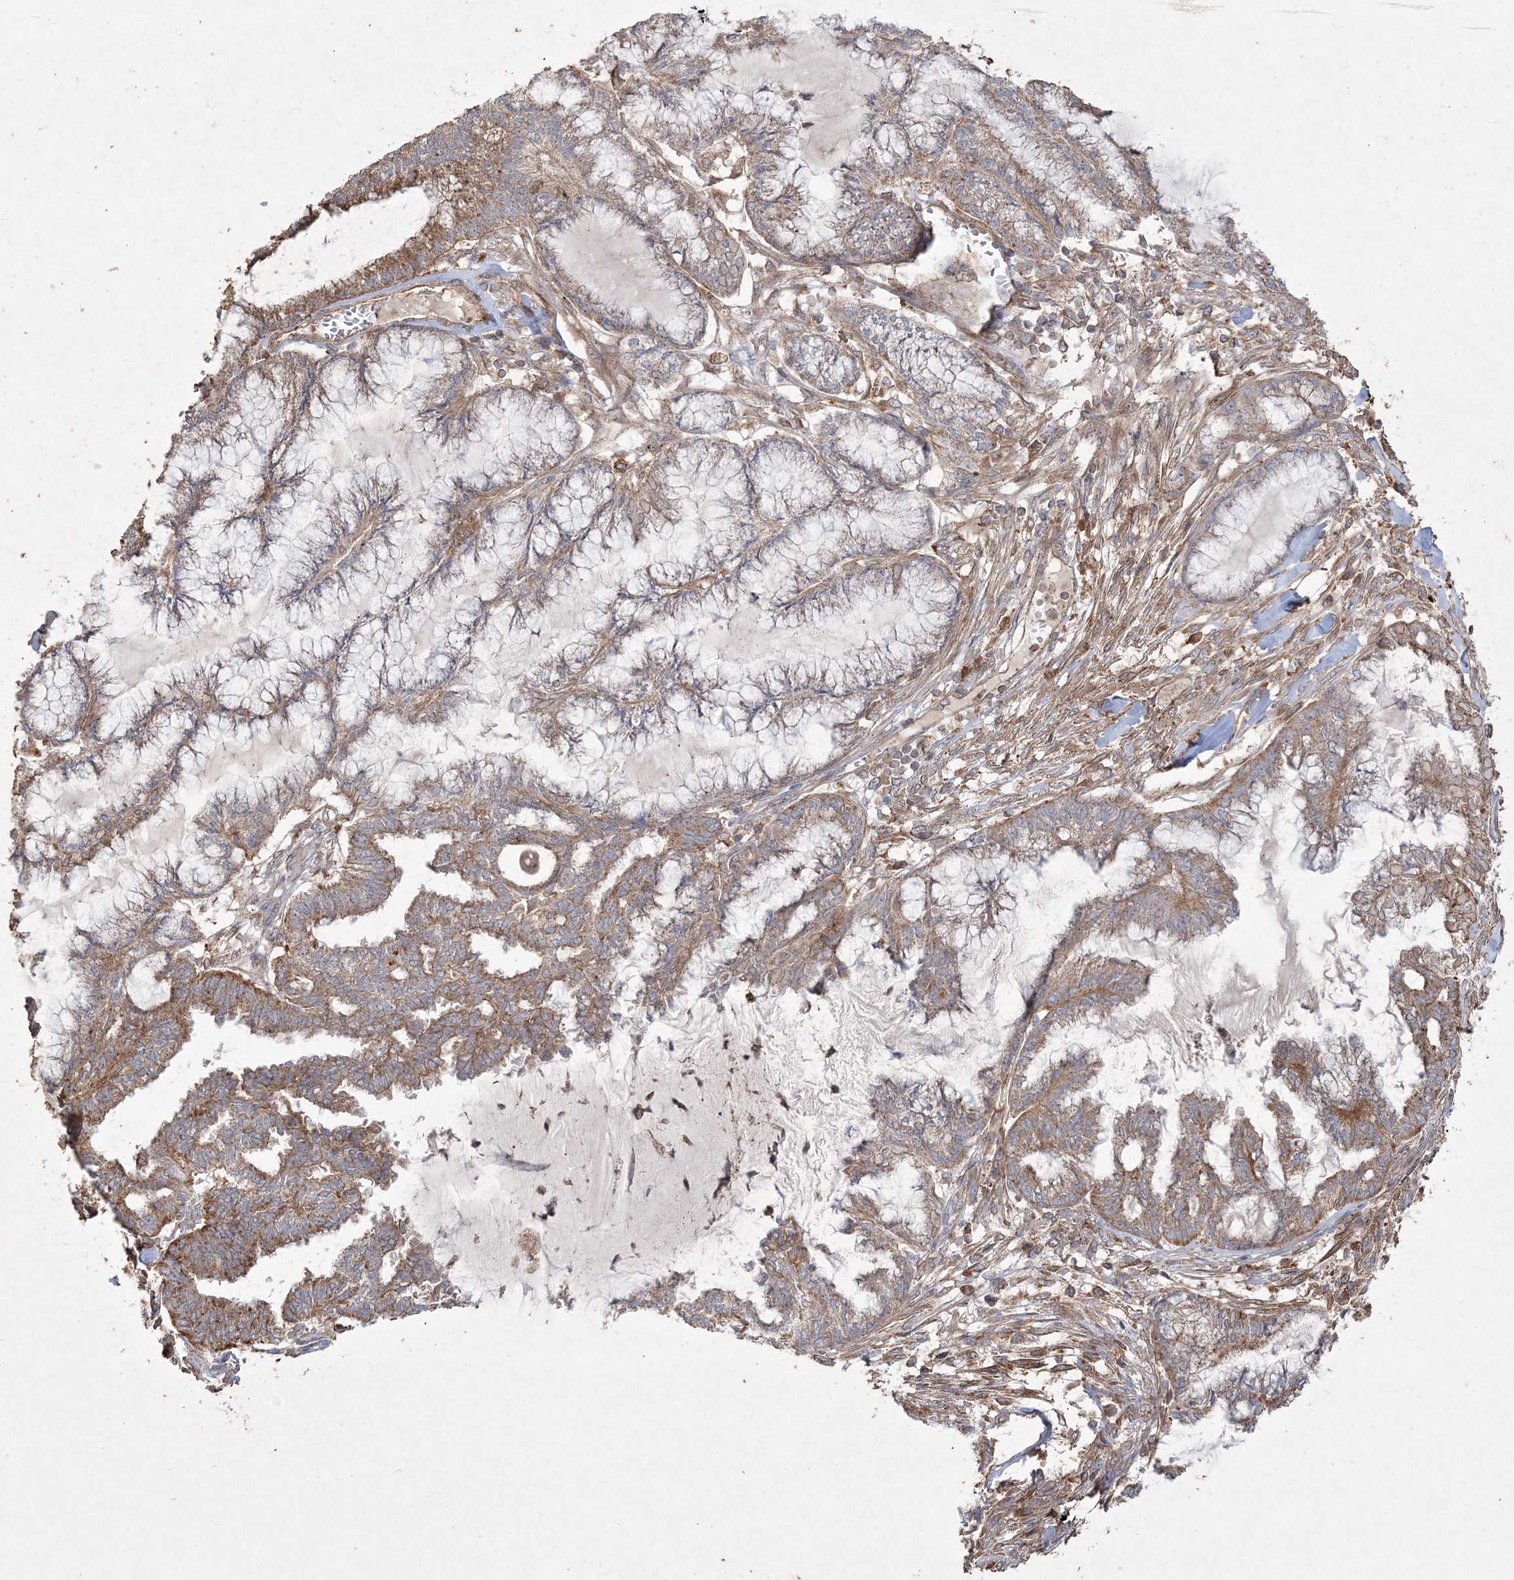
{"staining": {"intensity": "moderate", "quantity": "25%-75%", "location": "cytoplasmic/membranous"}, "tissue": "endometrial cancer", "cell_type": "Tumor cells", "image_type": "cancer", "snomed": [{"axis": "morphology", "description": "Adenocarcinoma, NOS"}, {"axis": "topography", "description": "Endometrium"}], "caption": "A photomicrograph of human adenocarcinoma (endometrial) stained for a protein demonstrates moderate cytoplasmic/membranous brown staining in tumor cells.", "gene": "TTC7A", "patient": {"sex": "female", "age": 86}}